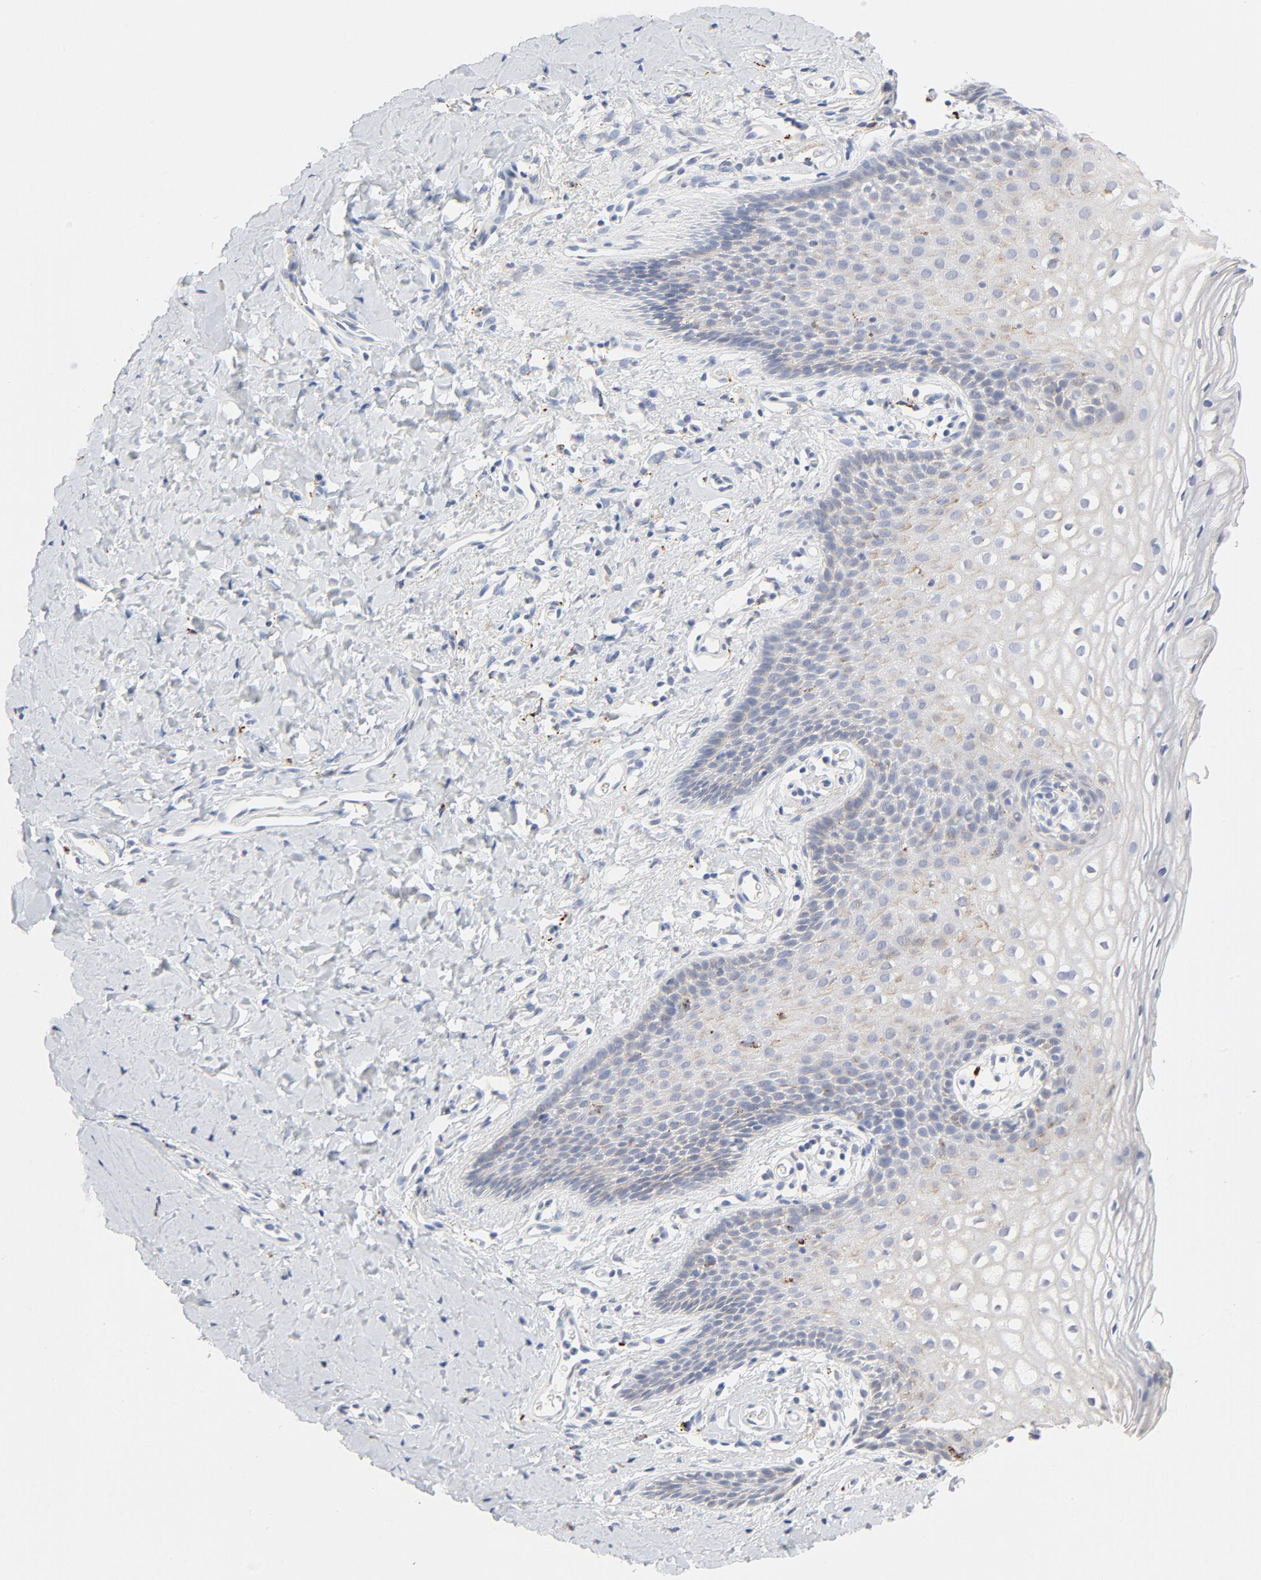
{"staining": {"intensity": "weak", "quantity": "<25%", "location": "cytoplasmic/membranous"}, "tissue": "vagina", "cell_type": "Squamous epithelial cells", "image_type": "normal", "snomed": [{"axis": "morphology", "description": "Normal tissue, NOS"}, {"axis": "topography", "description": "Vagina"}], "caption": "Squamous epithelial cells are negative for brown protein staining in benign vagina. (Brightfield microscopy of DAB immunohistochemistry at high magnification).", "gene": "MAGEB17", "patient": {"sex": "female", "age": 55}}